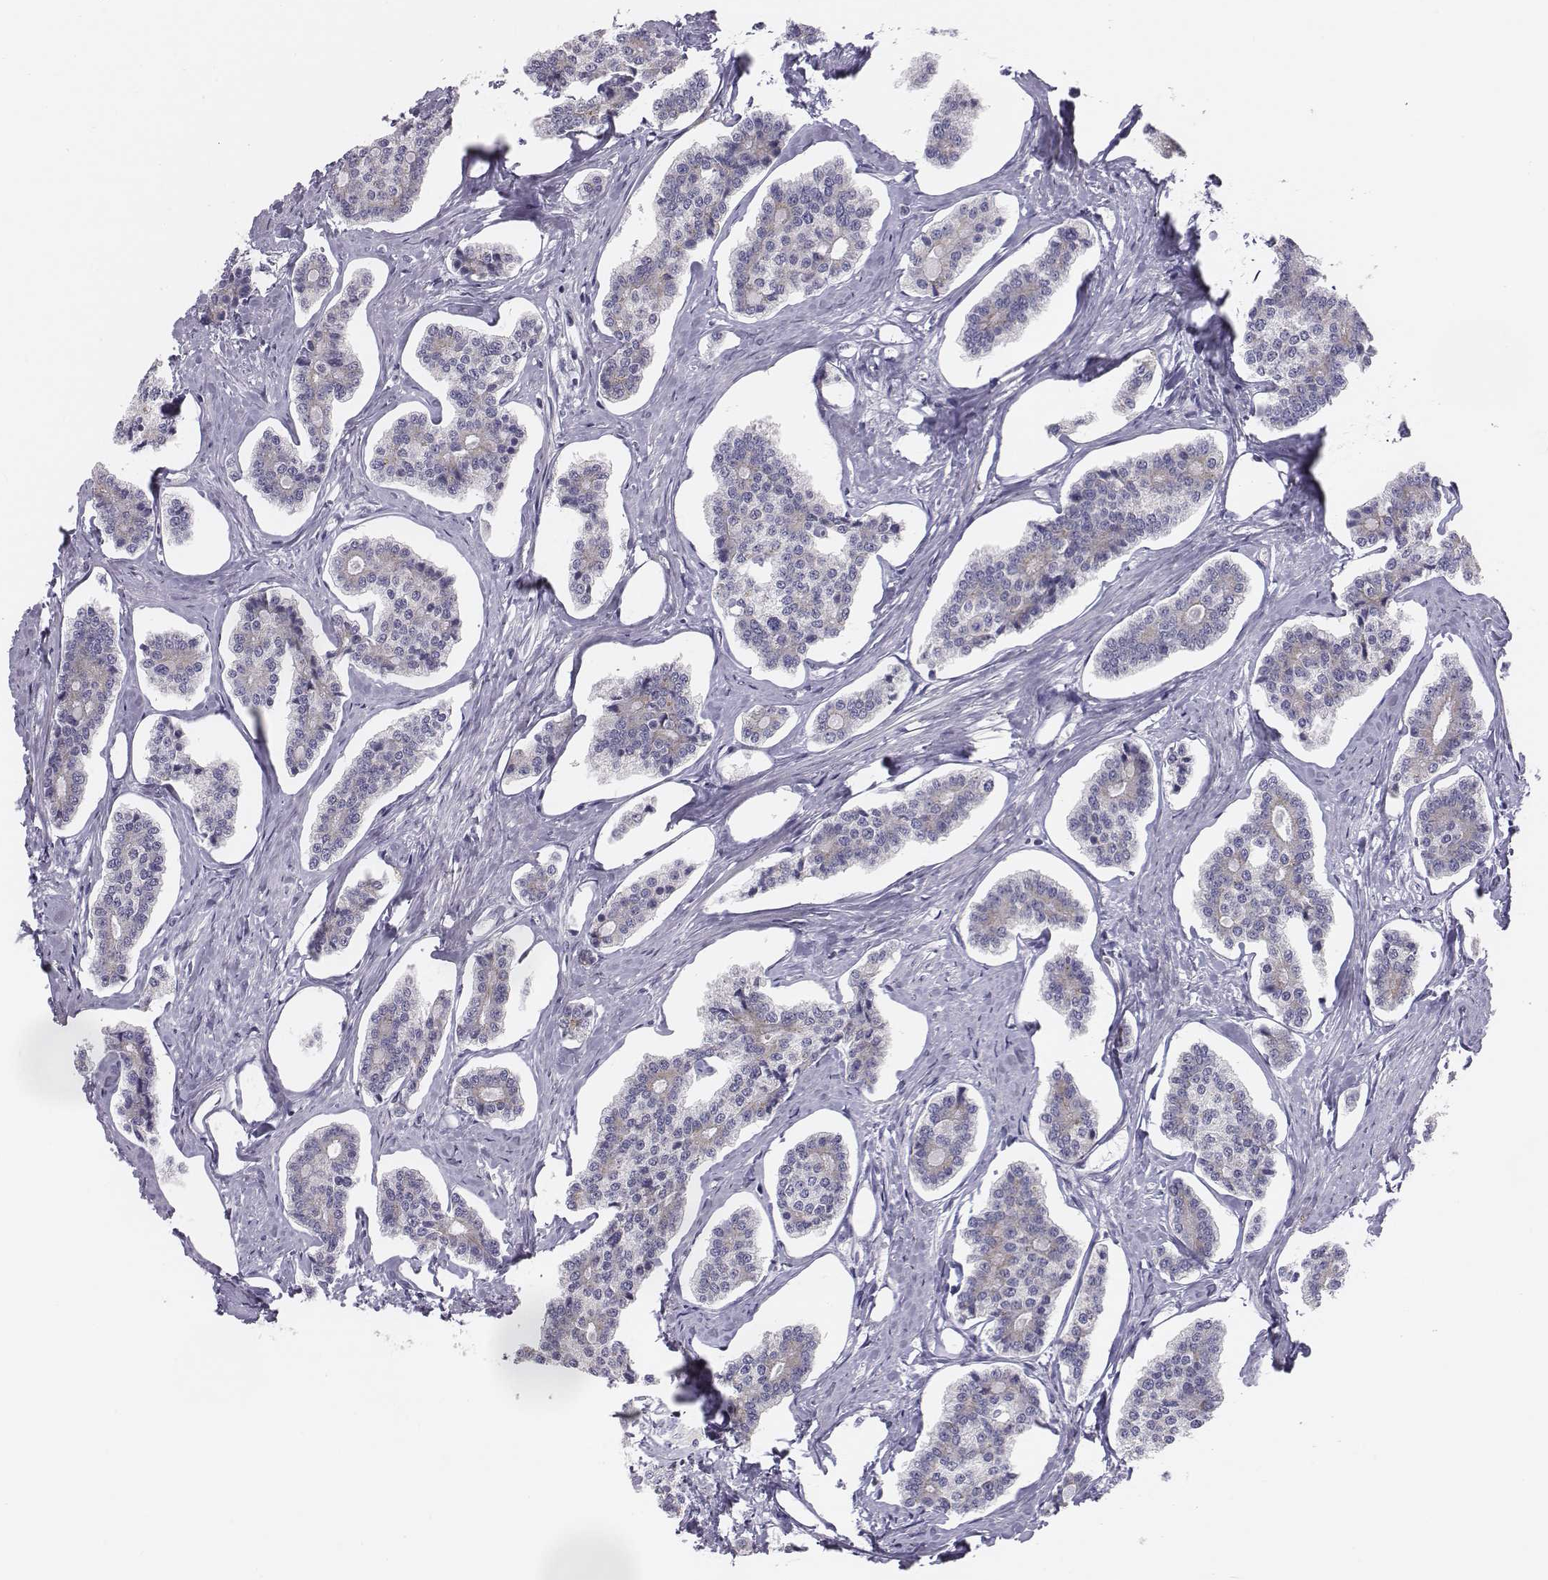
{"staining": {"intensity": "negative", "quantity": "none", "location": "none"}, "tissue": "carcinoid", "cell_type": "Tumor cells", "image_type": "cancer", "snomed": [{"axis": "morphology", "description": "Carcinoid, malignant, NOS"}, {"axis": "topography", "description": "Small intestine"}], "caption": "Tumor cells show no significant protein positivity in carcinoid. (Immunohistochemistry (ihc), brightfield microscopy, high magnification).", "gene": "CHST14", "patient": {"sex": "female", "age": 65}}